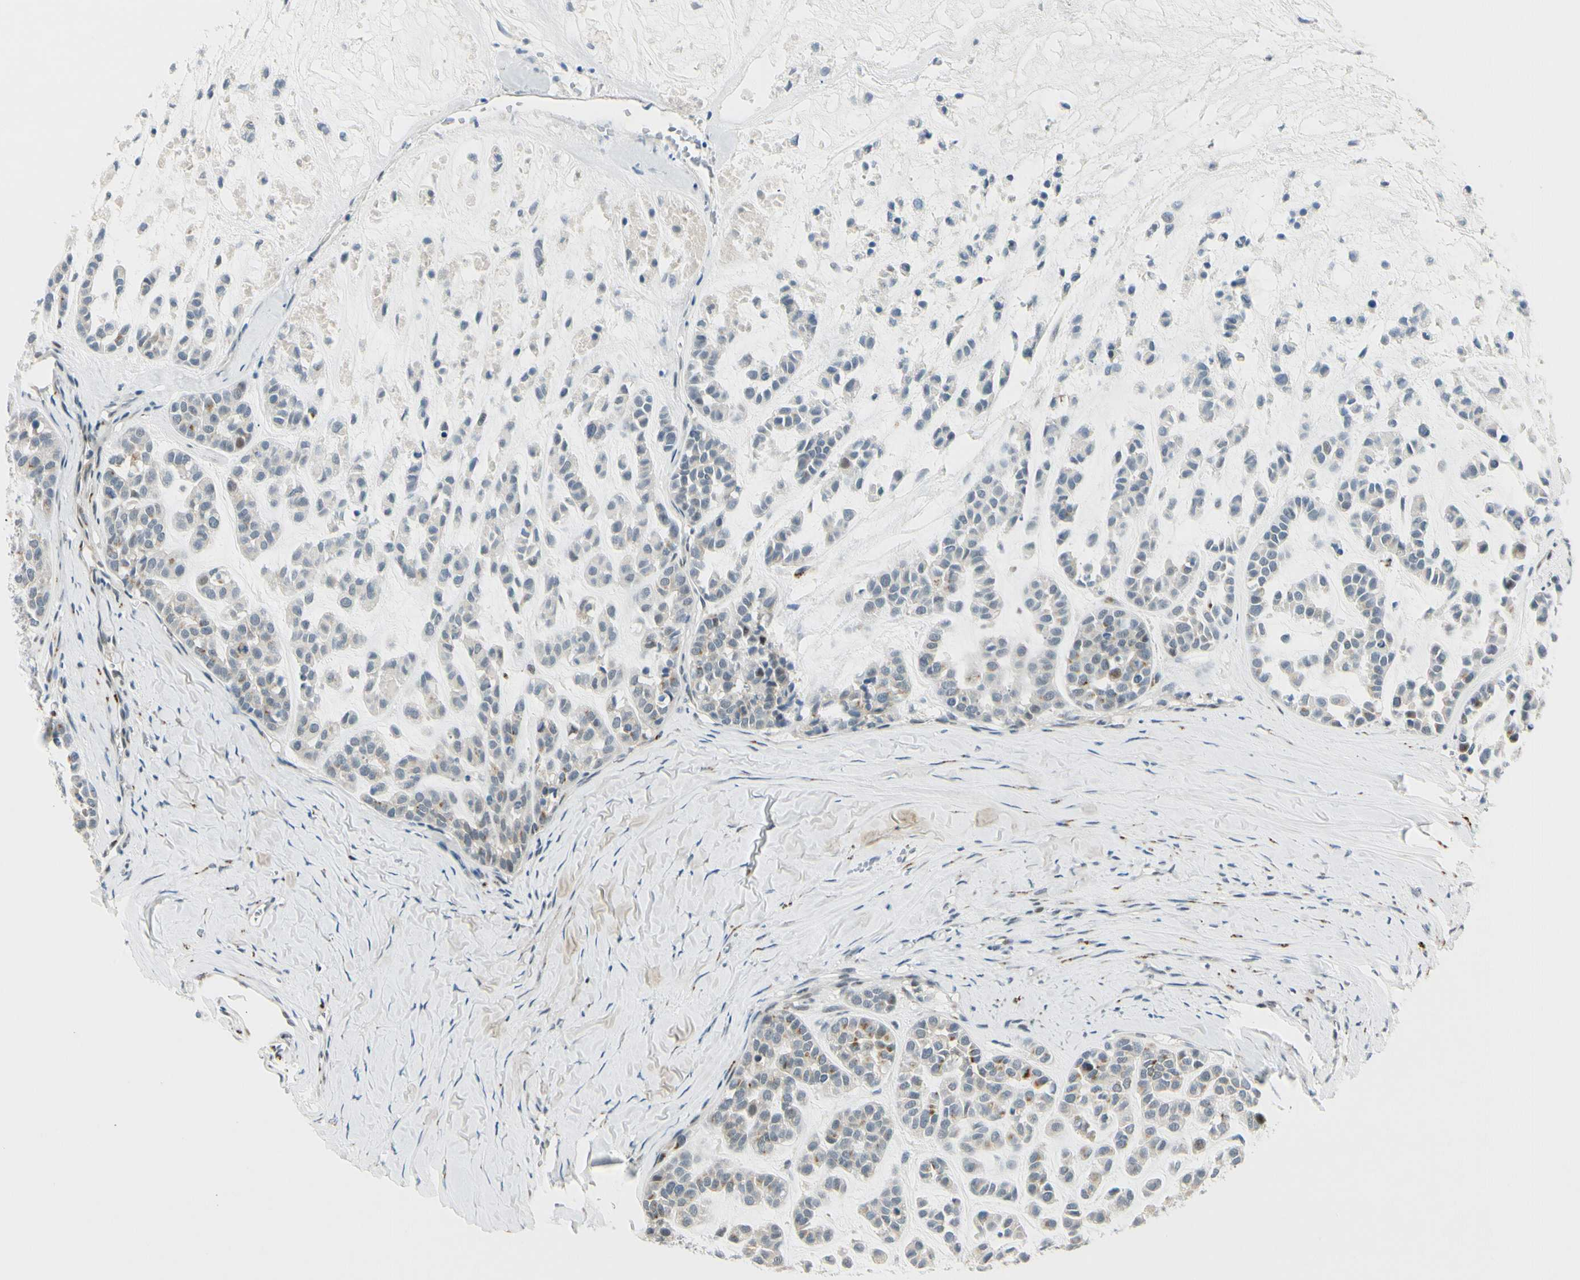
{"staining": {"intensity": "negative", "quantity": "none", "location": "none"}, "tissue": "head and neck cancer", "cell_type": "Tumor cells", "image_type": "cancer", "snomed": [{"axis": "morphology", "description": "Adenocarcinoma, NOS"}, {"axis": "morphology", "description": "Adenoma, NOS"}, {"axis": "topography", "description": "Head-Neck"}], "caption": "A micrograph of head and neck adenocarcinoma stained for a protein displays no brown staining in tumor cells. Brightfield microscopy of IHC stained with DAB (brown) and hematoxylin (blue), captured at high magnification.", "gene": "B4GALNT1", "patient": {"sex": "female", "age": 55}}